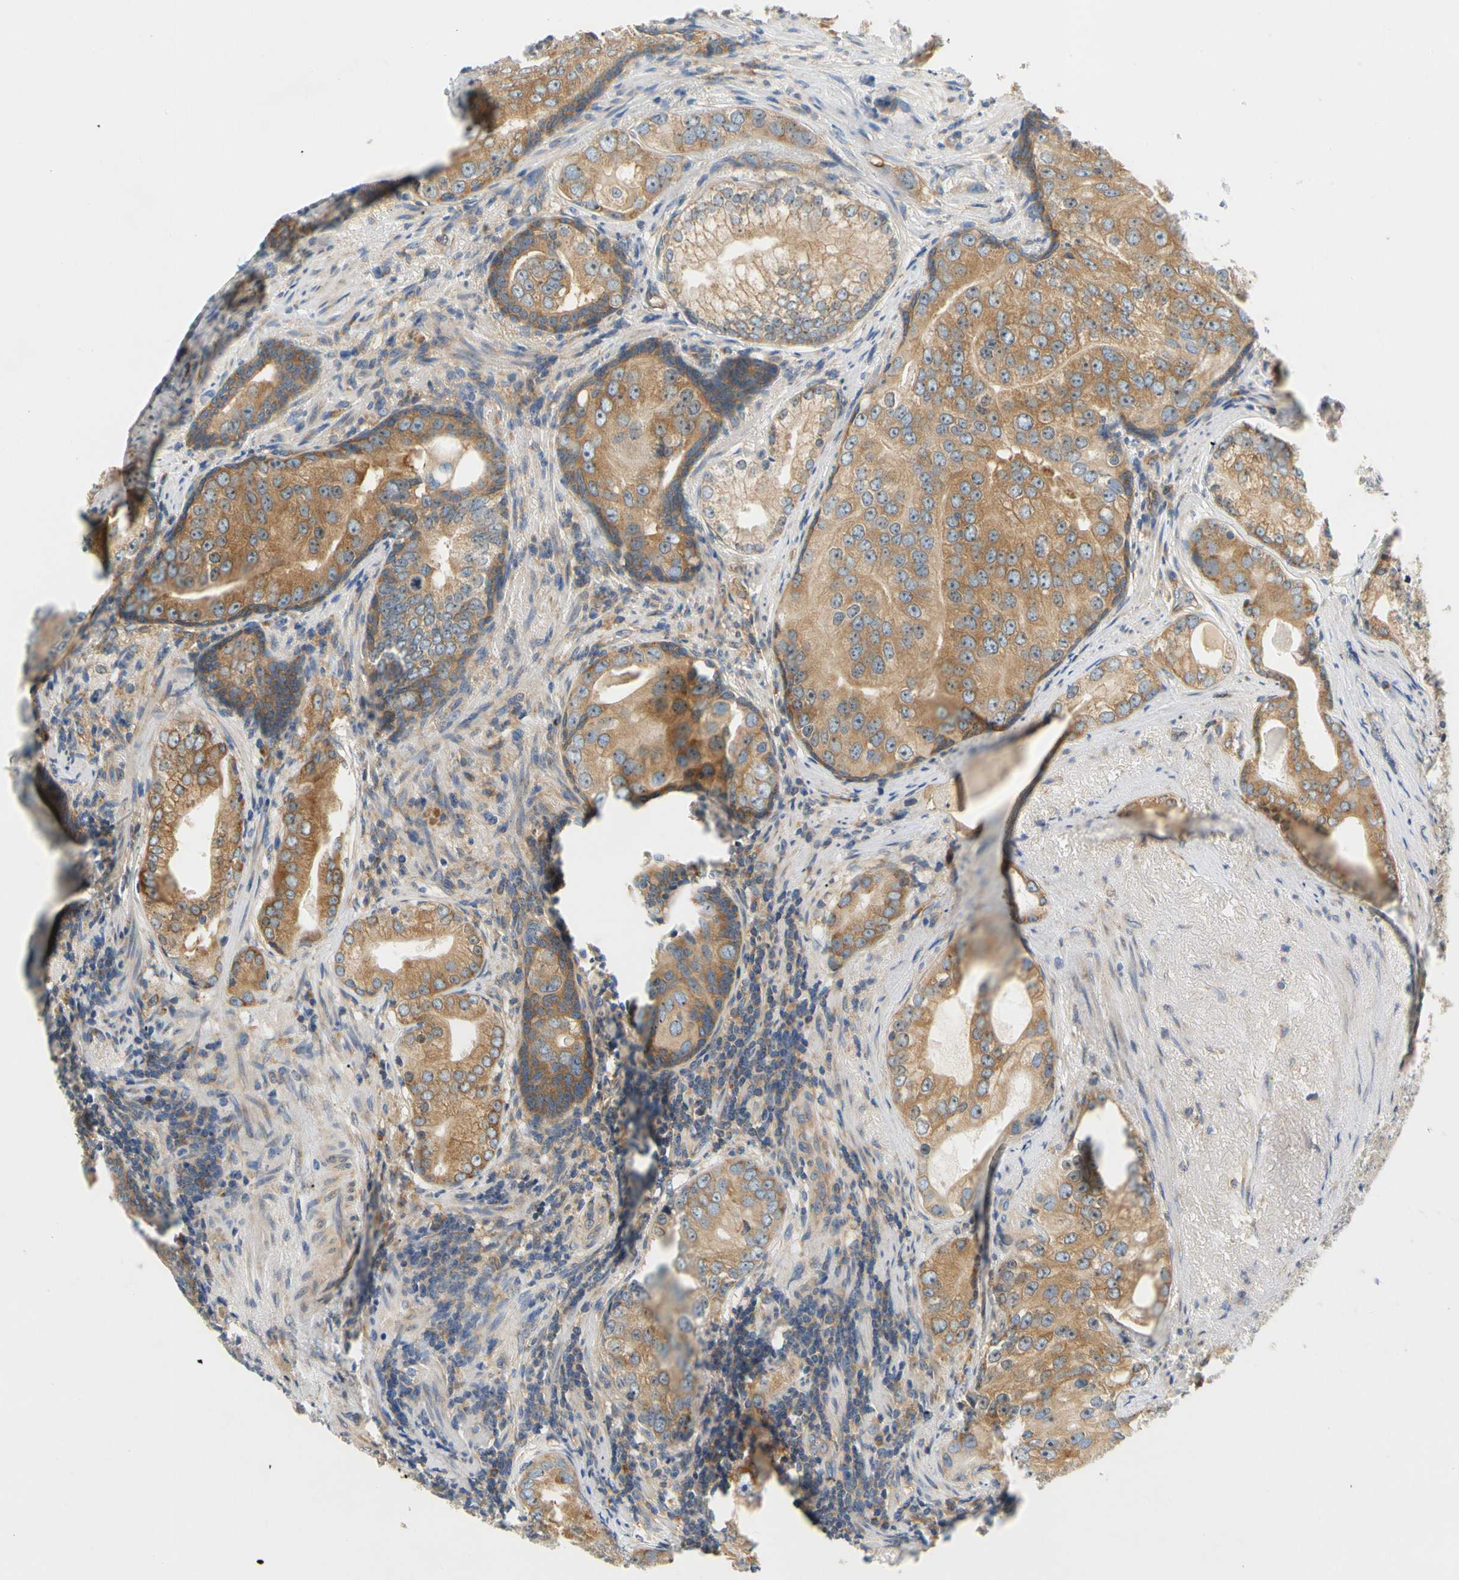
{"staining": {"intensity": "moderate", "quantity": ">75%", "location": "cytoplasmic/membranous"}, "tissue": "prostate cancer", "cell_type": "Tumor cells", "image_type": "cancer", "snomed": [{"axis": "morphology", "description": "Adenocarcinoma, High grade"}, {"axis": "topography", "description": "Prostate"}], "caption": "Immunohistochemistry (IHC) (DAB (3,3'-diaminobenzidine)) staining of prostate cancer shows moderate cytoplasmic/membranous protein positivity in about >75% of tumor cells.", "gene": "LRRC47", "patient": {"sex": "male", "age": 66}}